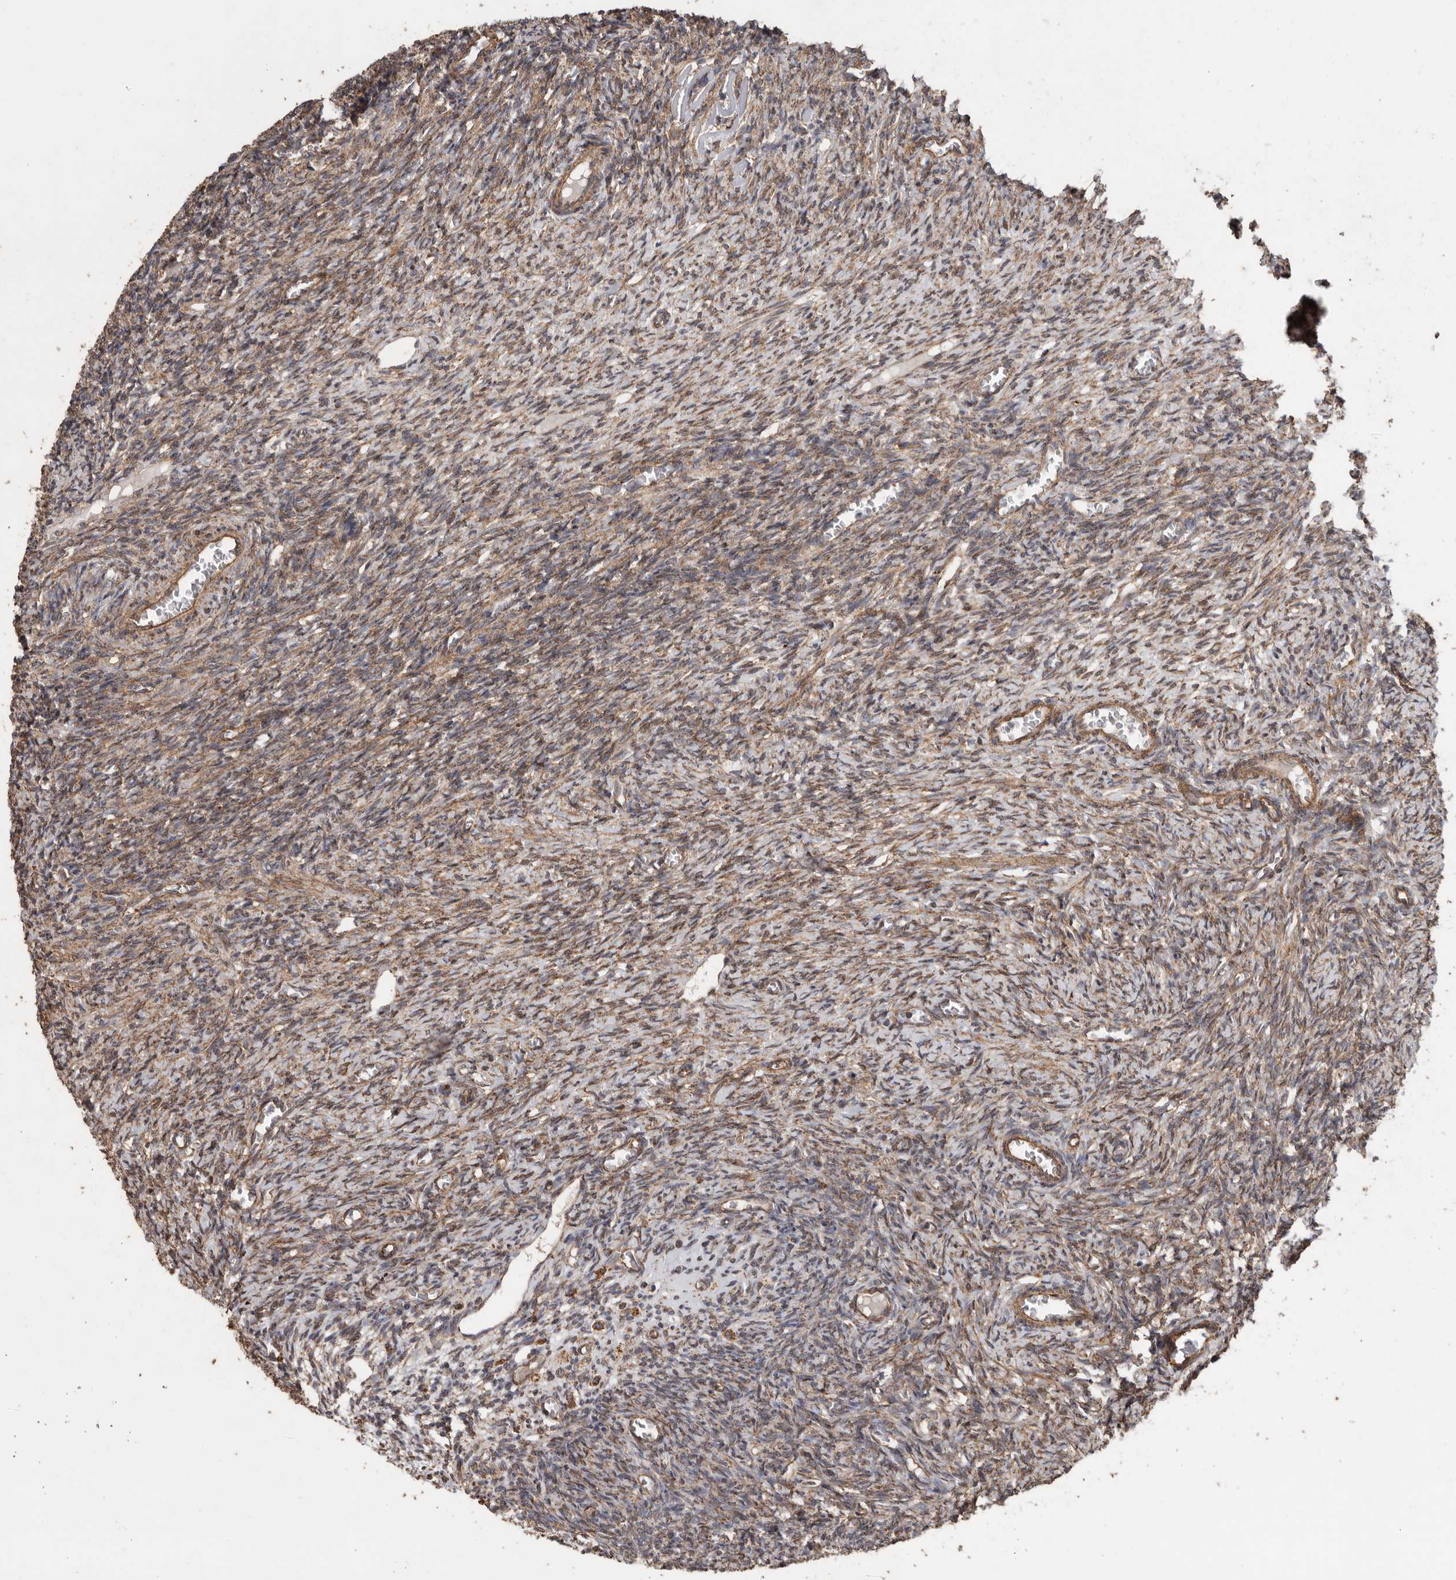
{"staining": {"intensity": "moderate", "quantity": ">75%", "location": "cytoplasmic/membranous"}, "tissue": "ovary", "cell_type": "Ovarian stroma cells", "image_type": "normal", "snomed": [{"axis": "morphology", "description": "Normal tissue, NOS"}, {"axis": "topography", "description": "Ovary"}], "caption": "An immunohistochemistry (IHC) histopathology image of normal tissue is shown. Protein staining in brown highlights moderate cytoplasmic/membranous positivity in ovary within ovarian stroma cells. (DAB (3,3'-diaminobenzidine) = brown stain, brightfield microscopy at high magnification).", "gene": "PODXL2", "patient": {"sex": "female", "age": 27}}